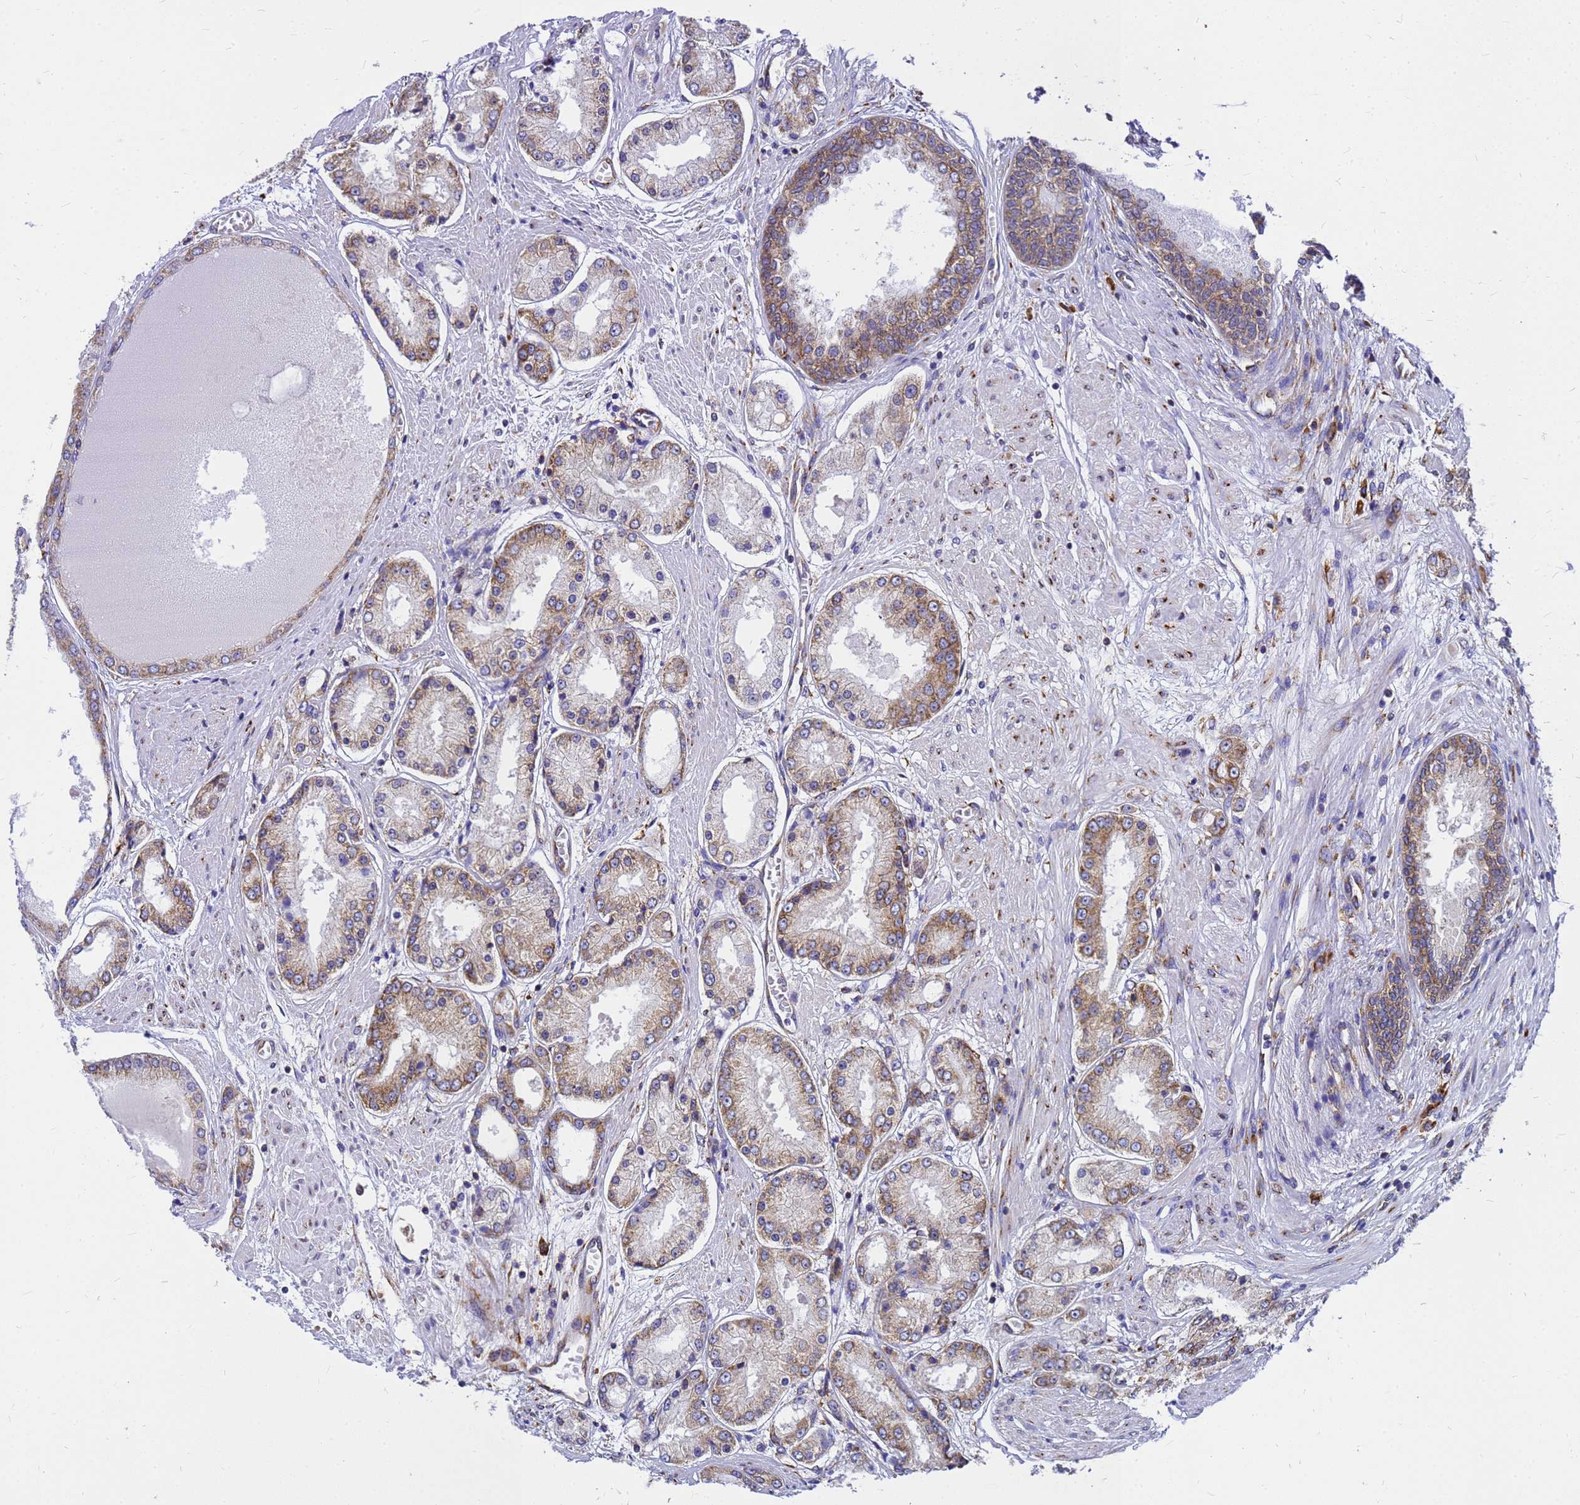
{"staining": {"intensity": "moderate", "quantity": ">75%", "location": "cytoplasmic/membranous"}, "tissue": "prostate cancer", "cell_type": "Tumor cells", "image_type": "cancer", "snomed": [{"axis": "morphology", "description": "Adenocarcinoma, High grade"}, {"axis": "topography", "description": "Prostate"}], "caption": "This micrograph demonstrates prostate cancer stained with immunohistochemistry (IHC) to label a protein in brown. The cytoplasmic/membranous of tumor cells show moderate positivity for the protein. Nuclei are counter-stained blue.", "gene": "EEF1D", "patient": {"sex": "male", "age": 59}}